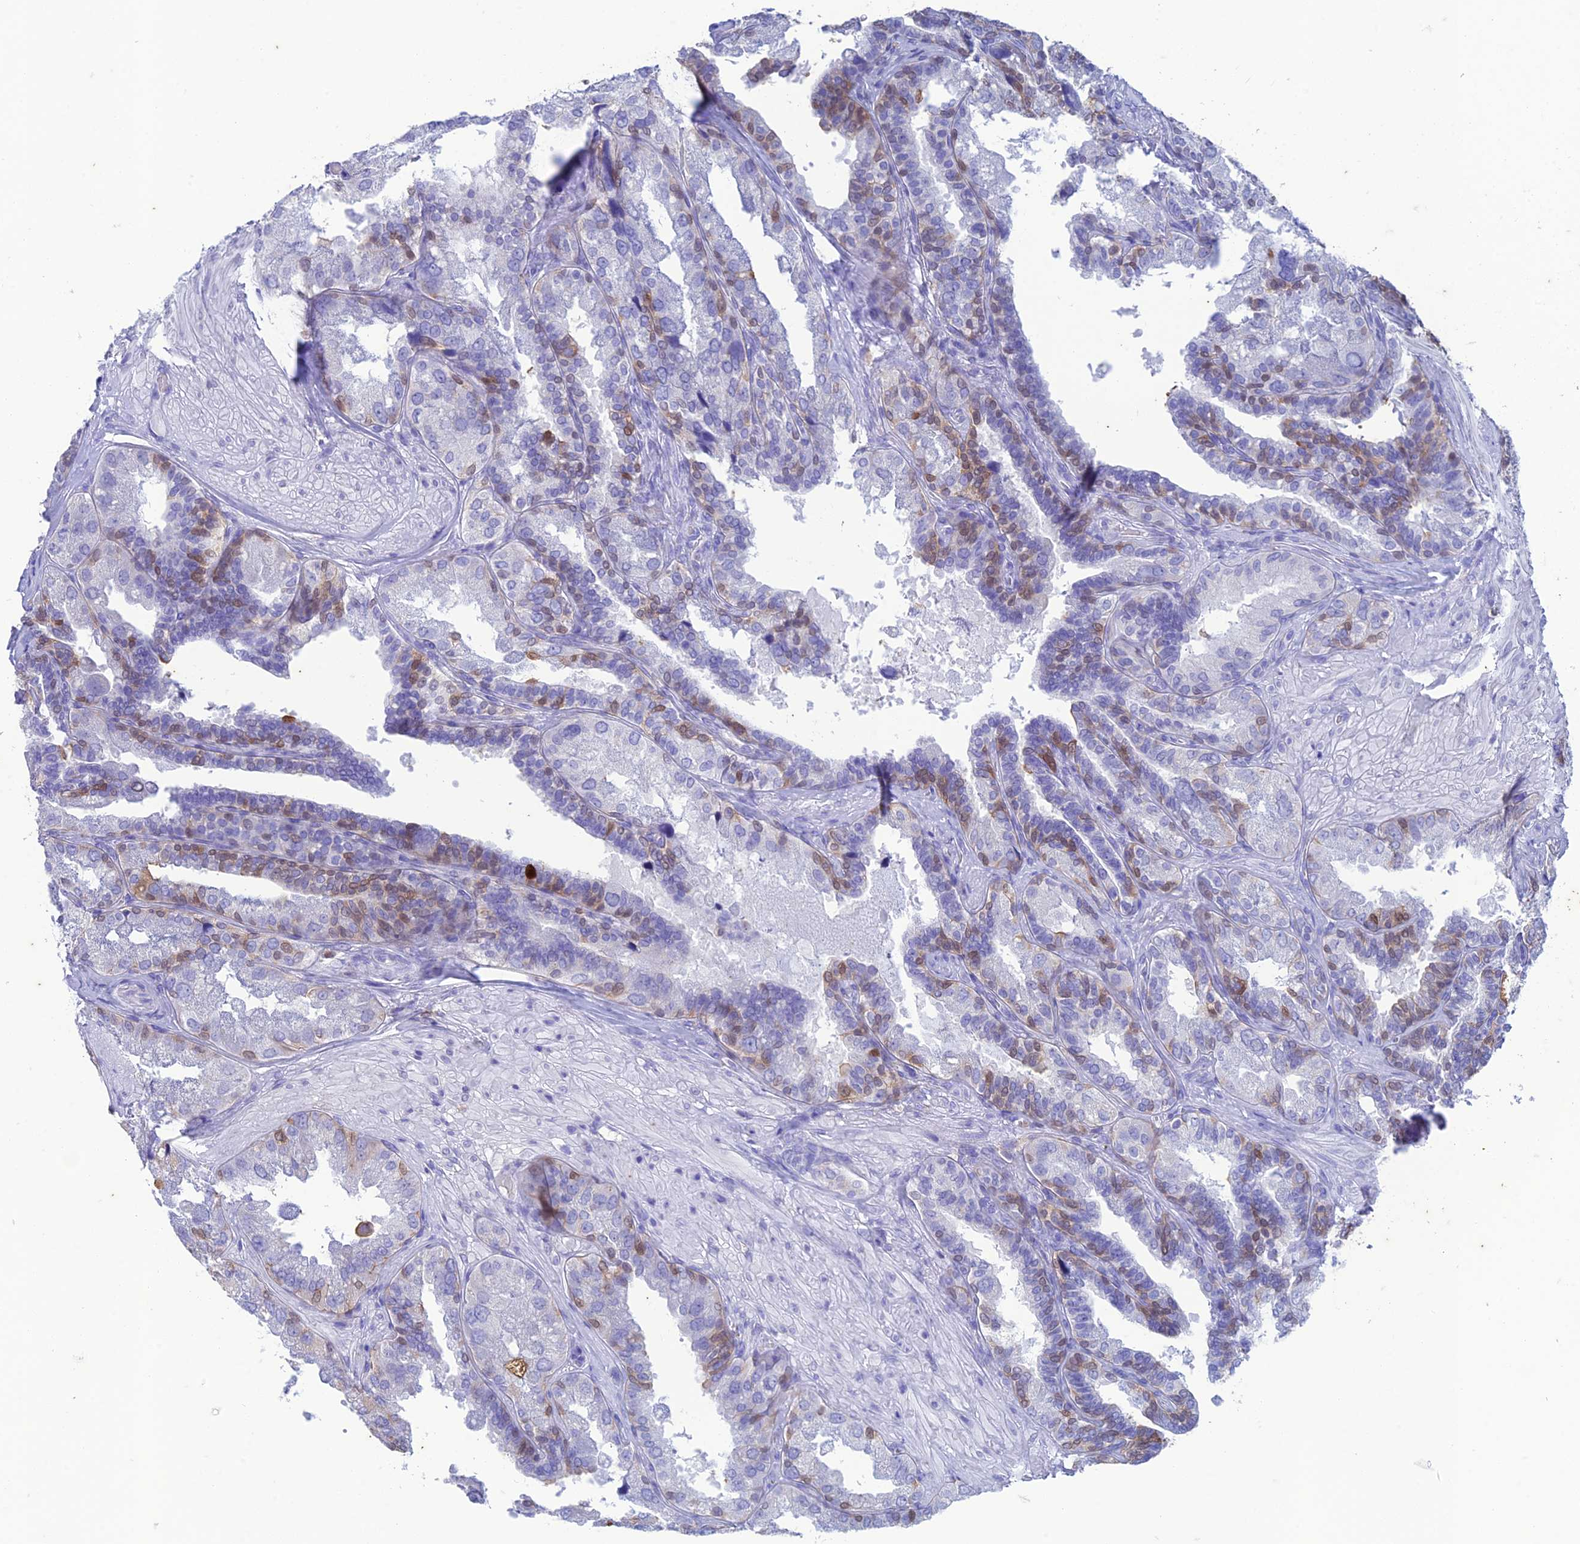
{"staining": {"intensity": "moderate", "quantity": "<25%", "location": "cytoplasmic/membranous,nuclear"}, "tissue": "seminal vesicle", "cell_type": "Glandular cells", "image_type": "normal", "snomed": [{"axis": "morphology", "description": "Normal tissue, NOS"}, {"axis": "topography", "description": "Seminal veicle"}, {"axis": "topography", "description": "Peripheral nerve tissue"}], "caption": "The photomicrograph demonstrates a brown stain indicating the presence of a protein in the cytoplasmic/membranous,nuclear of glandular cells in seminal vesicle.", "gene": "FGF7", "patient": {"sex": "male", "age": 63}}